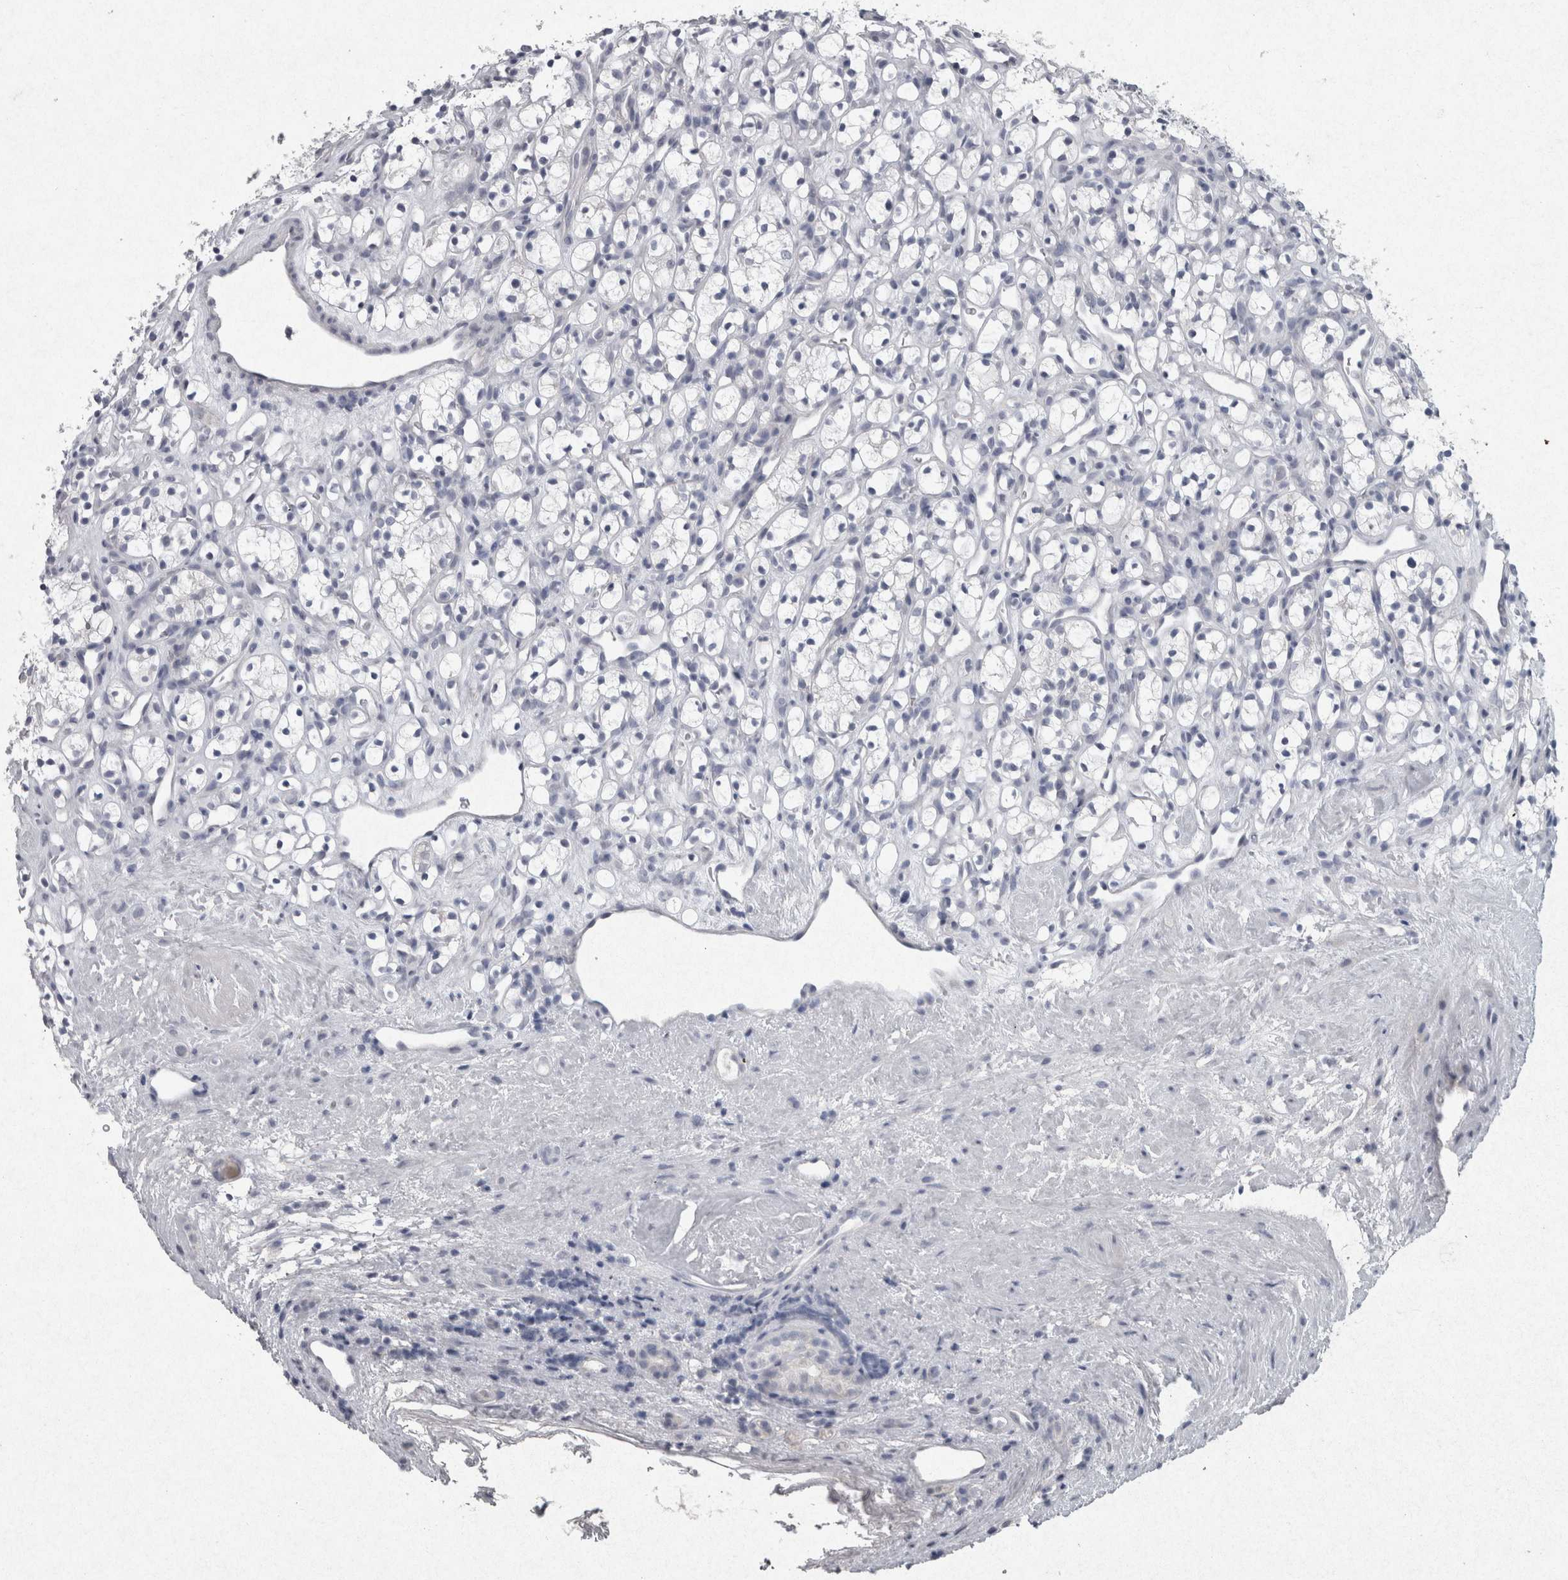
{"staining": {"intensity": "negative", "quantity": "none", "location": "none"}, "tissue": "renal cancer", "cell_type": "Tumor cells", "image_type": "cancer", "snomed": [{"axis": "morphology", "description": "Adenocarcinoma, NOS"}, {"axis": "topography", "description": "Kidney"}], "caption": "Tumor cells show no significant expression in renal adenocarcinoma. (Brightfield microscopy of DAB IHC at high magnification).", "gene": "PDX1", "patient": {"sex": "female", "age": 60}}